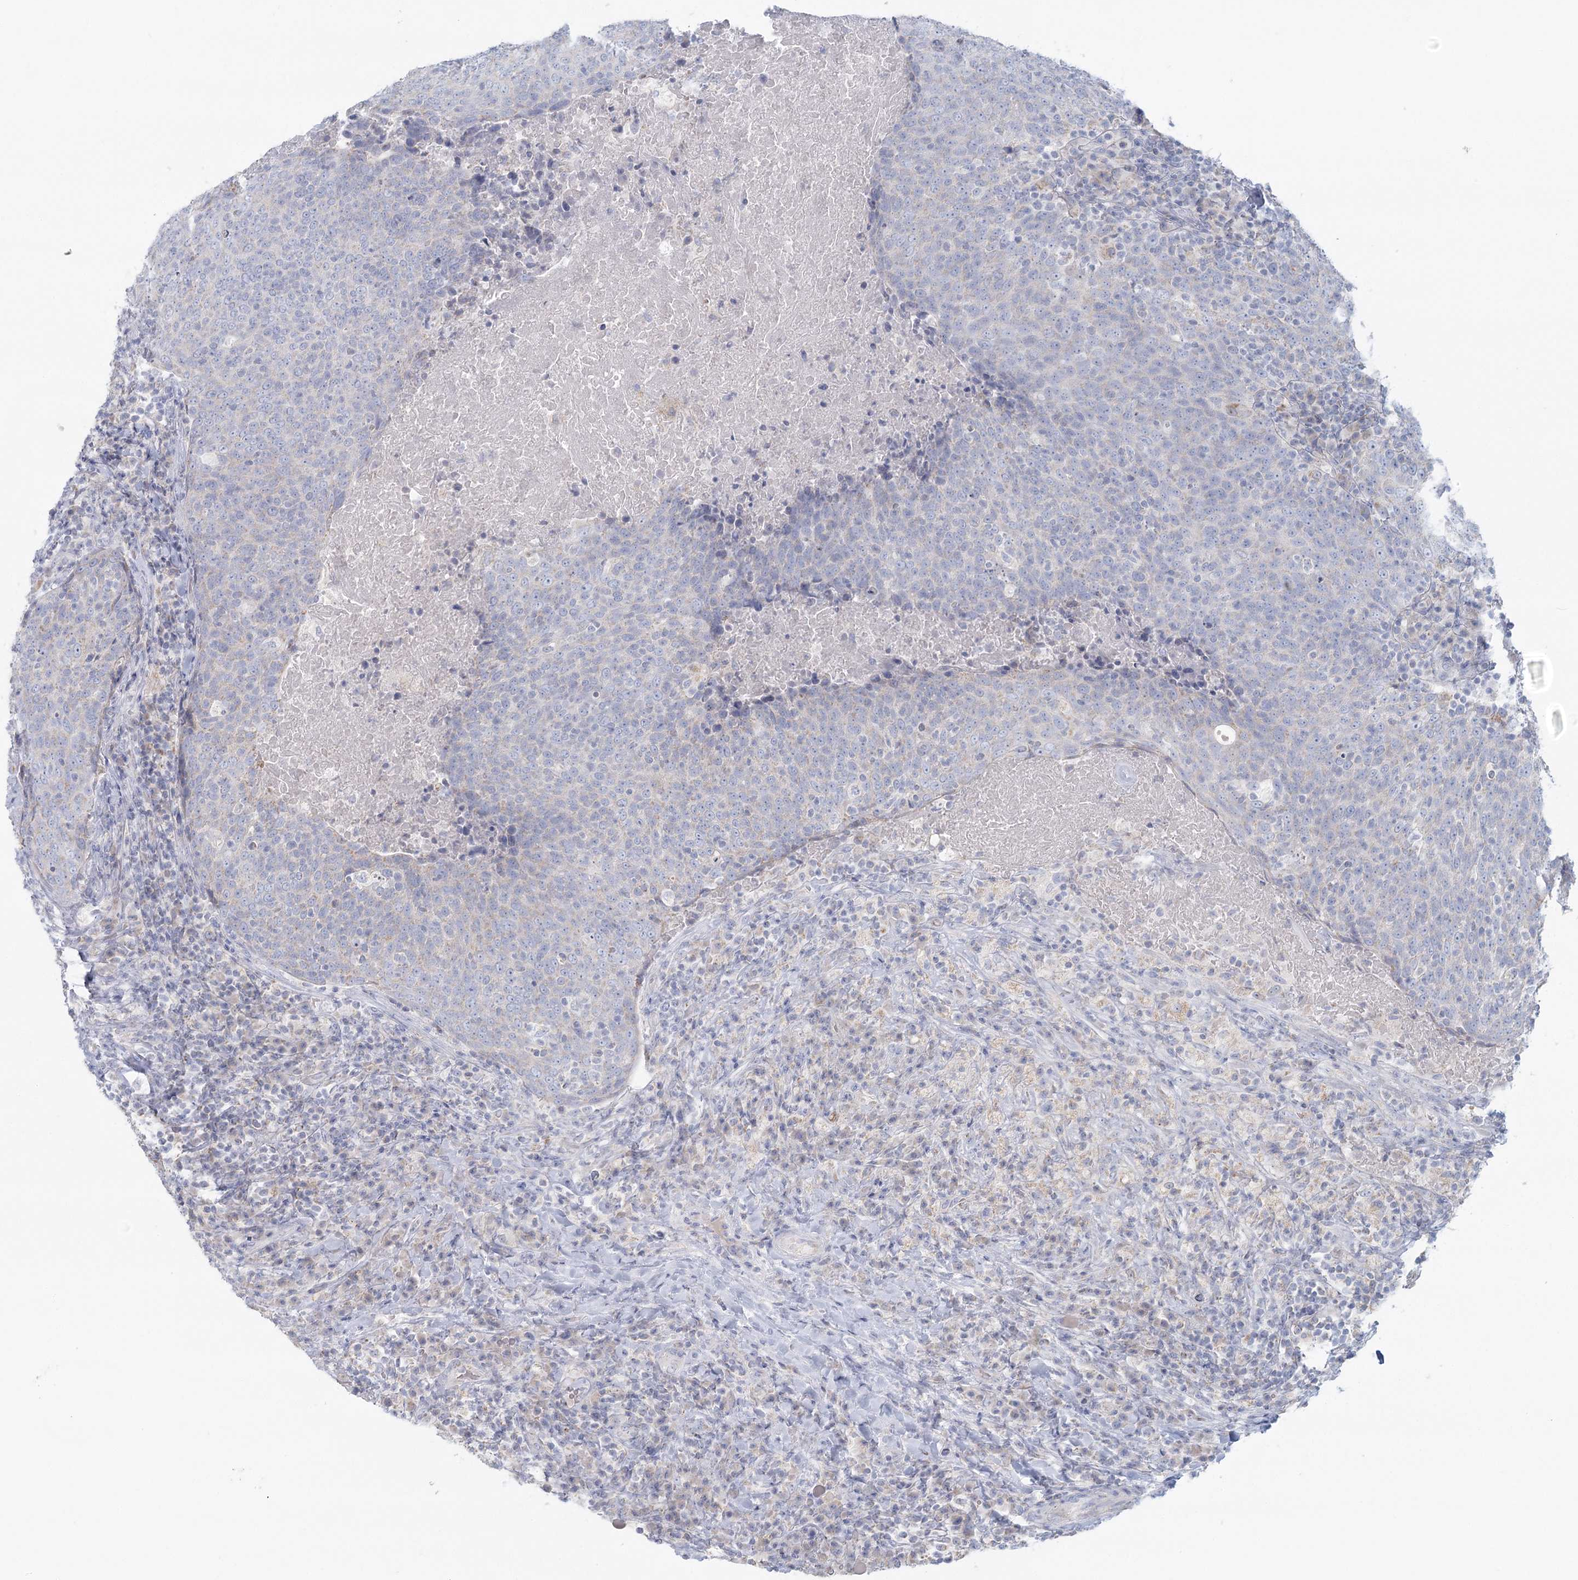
{"staining": {"intensity": "negative", "quantity": "none", "location": "none"}, "tissue": "head and neck cancer", "cell_type": "Tumor cells", "image_type": "cancer", "snomed": [{"axis": "morphology", "description": "Squamous cell carcinoma, NOS"}, {"axis": "morphology", "description": "Squamous cell carcinoma, metastatic, NOS"}, {"axis": "topography", "description": "Lymph node"}, {"axis": "topography", "description": "Head-Neck"}], "caption": "The histopathology image reveals no staining of tumor cells in head and neck cancer. The staining is performed using DAB brown chromogen with nuclei counter-stained in using hematoxylin.", "gene": "BPHL", "patient": {"sex": "male", "age": 62}}